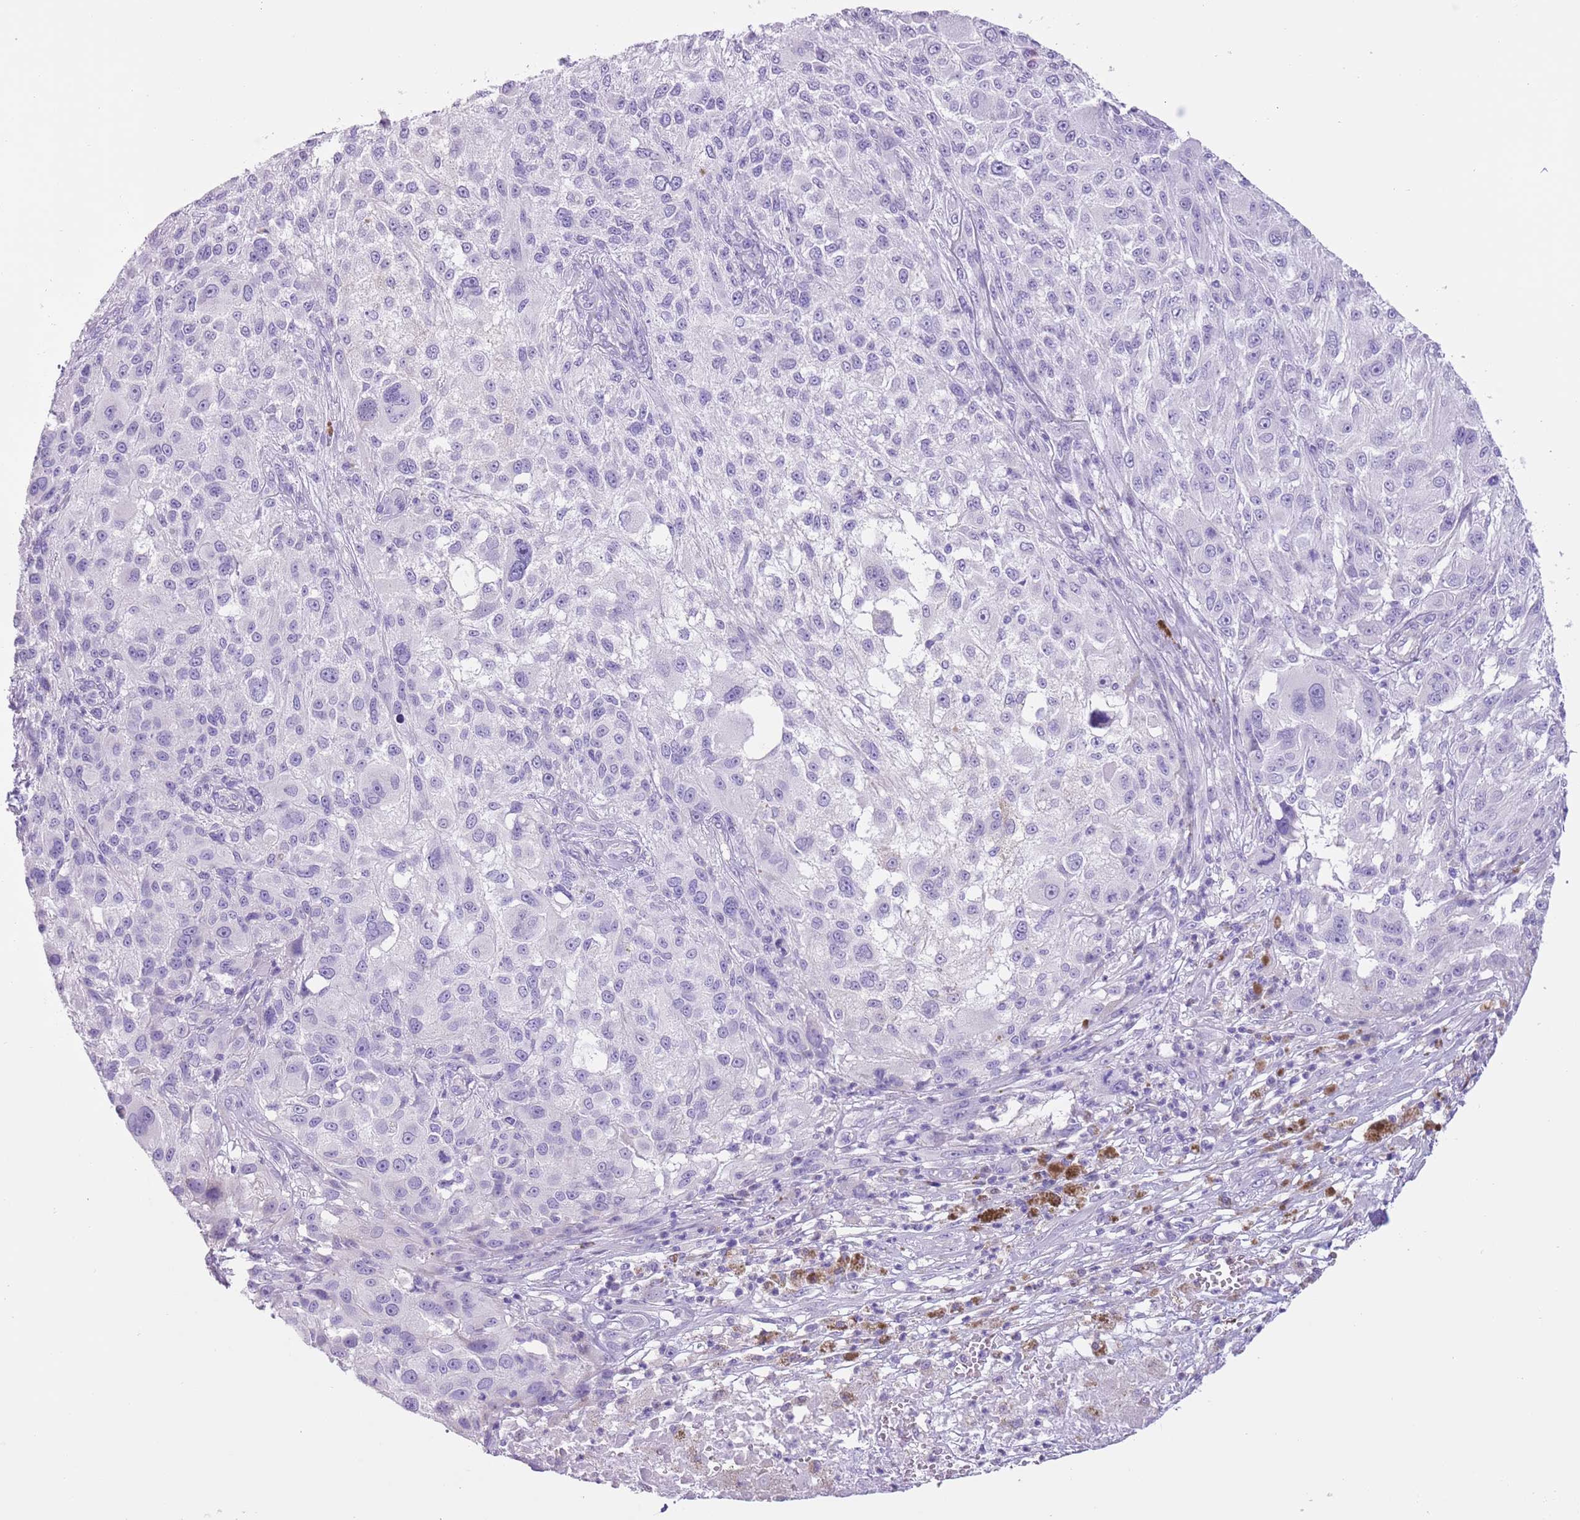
{"staining": {"intensity": "negative", "quantity": "none", "location": "none"}, "tissue": "melanoma", "cell_type": "Tumor cells", "image_type": "cancer", "snomed": [{"axis": "morphology", "description": "Normal morphology"}, {"axis": "morphology", "description": "Malignant melanoma, NOS"}, {"axis": "topography", "description": "Skin"}], "caption": "There is no significant expression in tumor cells of malignant melanoma.", "gene": "SLC7A14", "patient": {"sex": "female", "age": 72}}